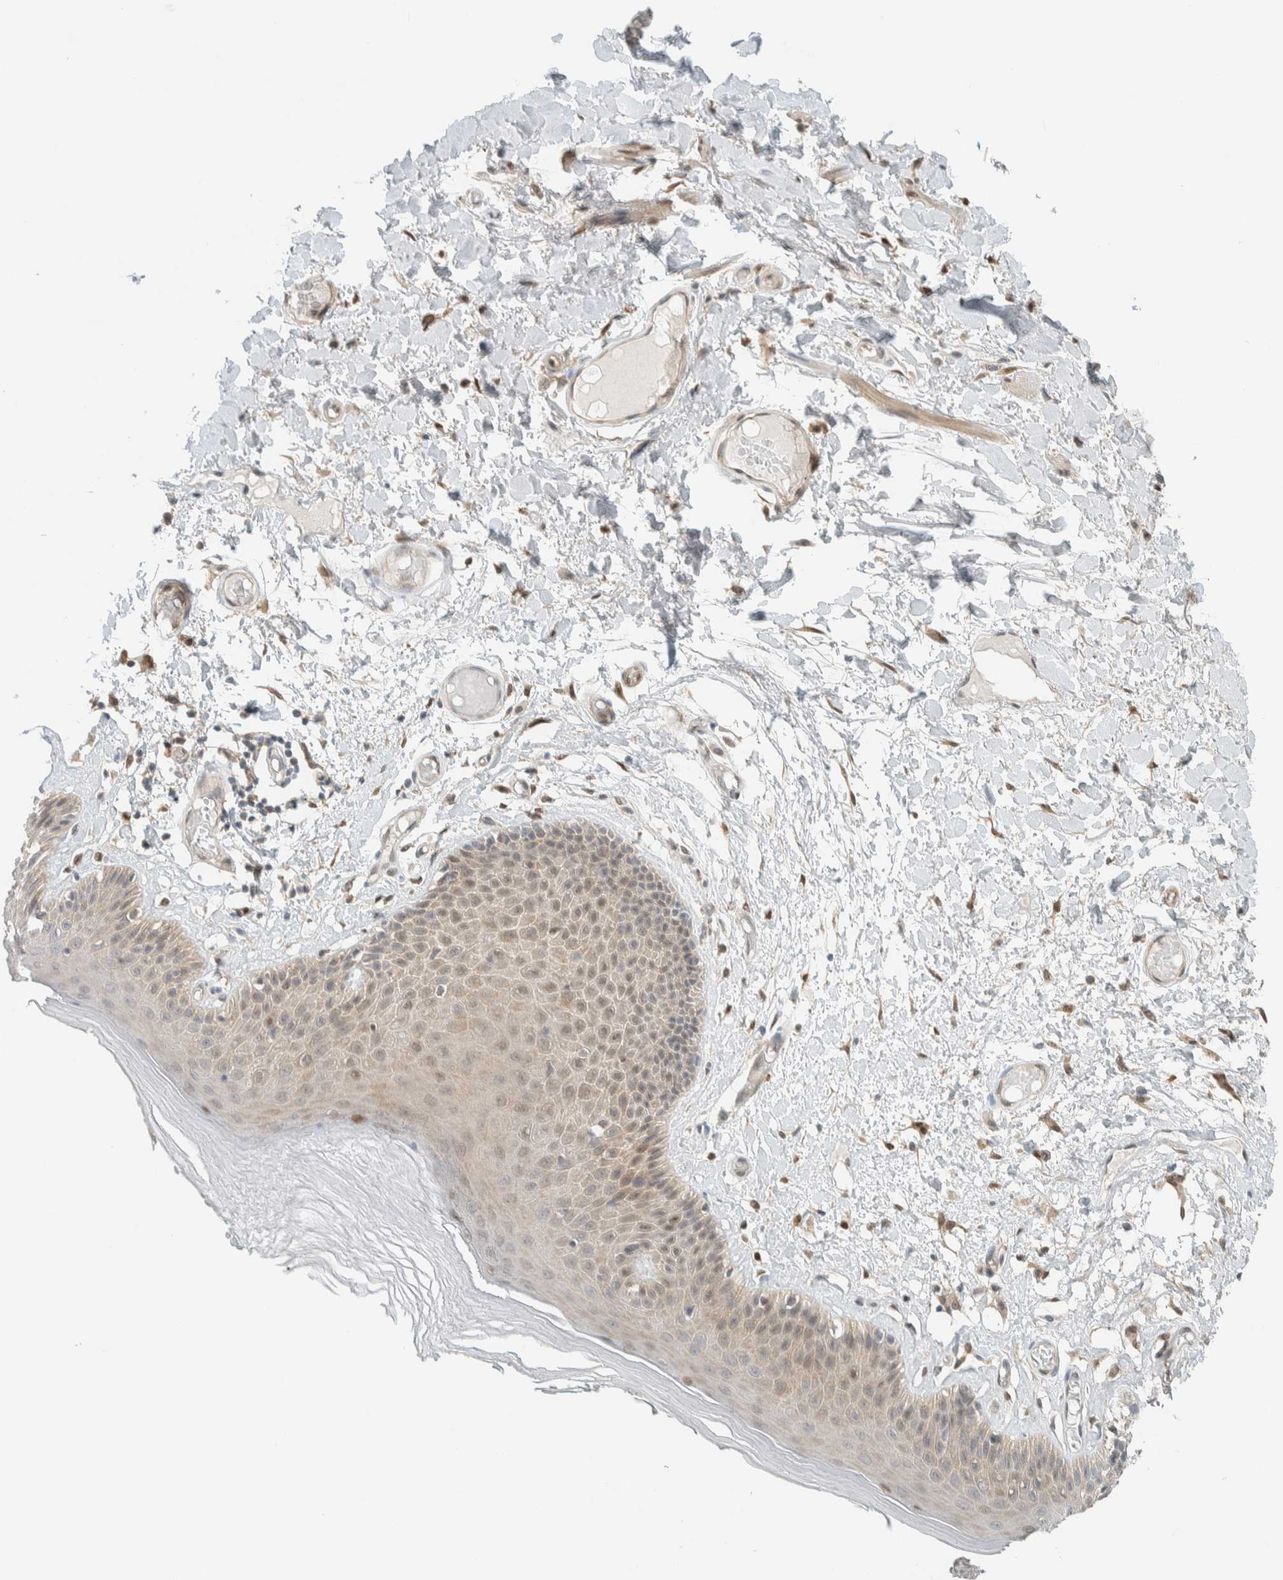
{"staining": {"intensity": "moderate", "quantity": "25%-75%", "location": "cytoplasmic/membranous,nuclear"}, "tissue": "skin", "cell_type": "Epidermal cells", "image_type": "normal", "snomed": [{"axis": "morphology", "description": "Normal tissue, NOS"}, {"axis": "topography", "description": "Vulva"}], "caption": "Immunohistochemistry photomicrograph of benign skin: human skin stained using immunohistochemistry exhibits medium levels of moderate protein expression localized specifically in the cytoplasmic/membranous,nuclear of epidermal cells, appearing as a cytoplasmic/membranous,nuclear brown color.", "gene": "TFE3", "patient": {"sex": "female", "age": 73}}